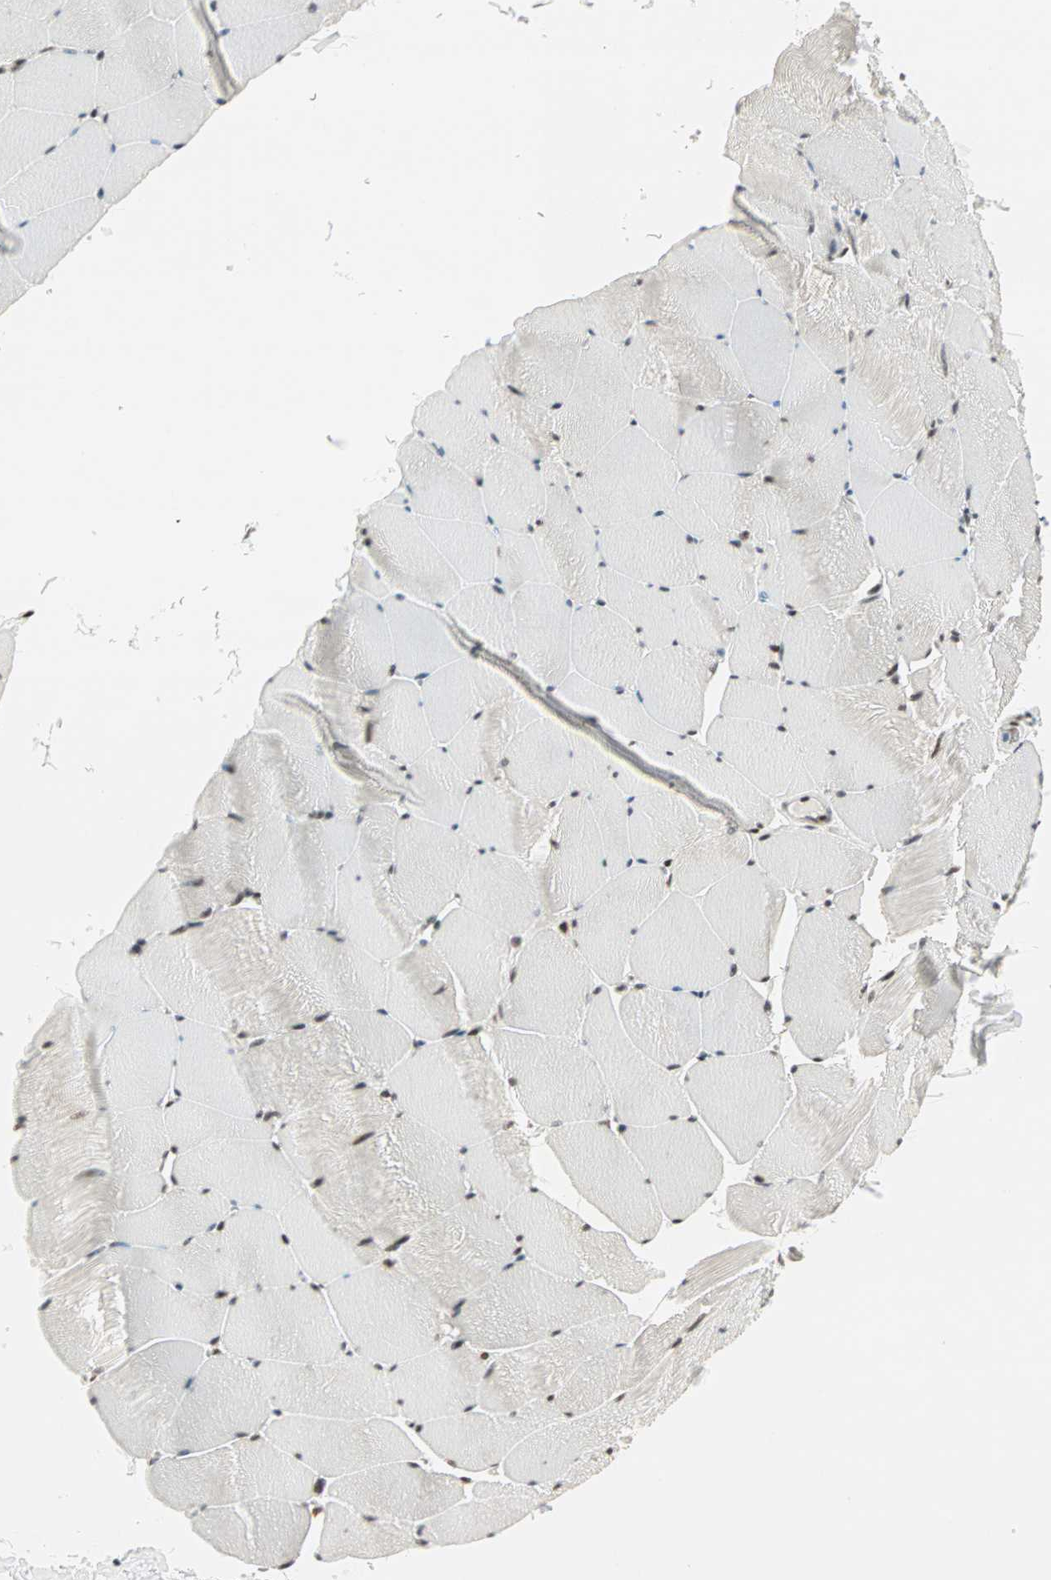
{"staining": {"intensity": "strong", "quantity": "25%-75%", "location": "cytoplasmic/membranous,nuclear"}, "tissue": "skeletal muscle", "cell_type": "Myocytes", "image_type": "normal", "snomed": [{"axis": "morphology", "description": "Normal tissue, NOS"}, {"axis": "topography", "description": "Skeletal muscle"}], "caption": "Immunohistochemistry staining of normal skeletal muscle, which reveals high levels of strong cytoplasmic/membranous,nuclear expression in about 25%-75% of myocytes indicating strong cytoplasmic/membranous,nuclear protein expression. The staining was performed using DAB (brown) for protein detection and nuclei were counterstained in hematoxylin (blue).", "gene": "BLM", "patient": {"sex": "male", "age": 62}}